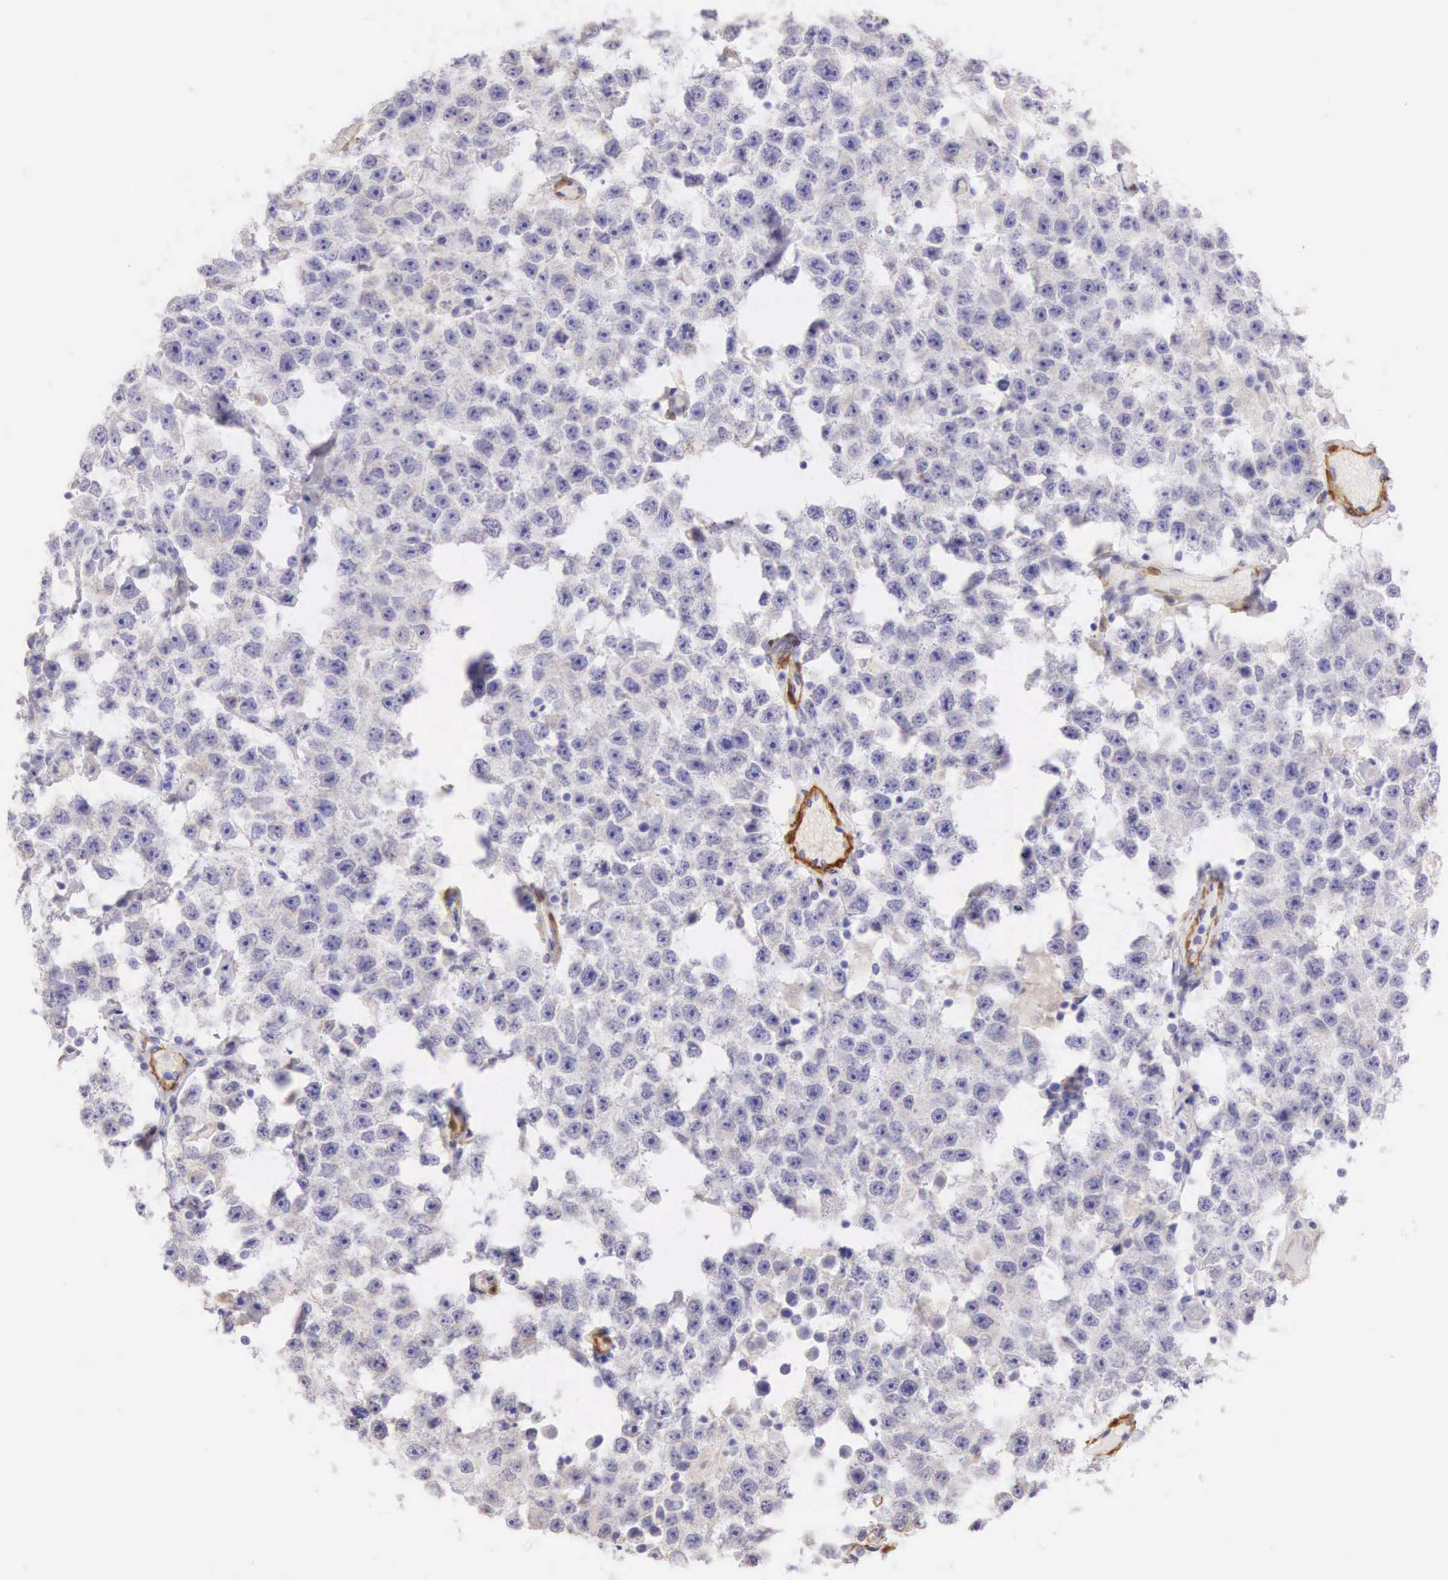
{"staining": {"intensity": "negative", "quantity": "none", "location": "none"}, "tissue": "testis cancer", "cell_type": "Tumor cells", "image_type": "cancer", "snomed": [{"axis": "morphology", "description": "Seminoma, NOS"}, {"axis": "topography", "description": "Testis"}], "caption": "Testis seminoma stained for a protein using immunohistochemistry (IHC) demonstrates no positivity tumor cells.", "gene": "CNN1", "patient": {"sex": "male", "age": 52}}